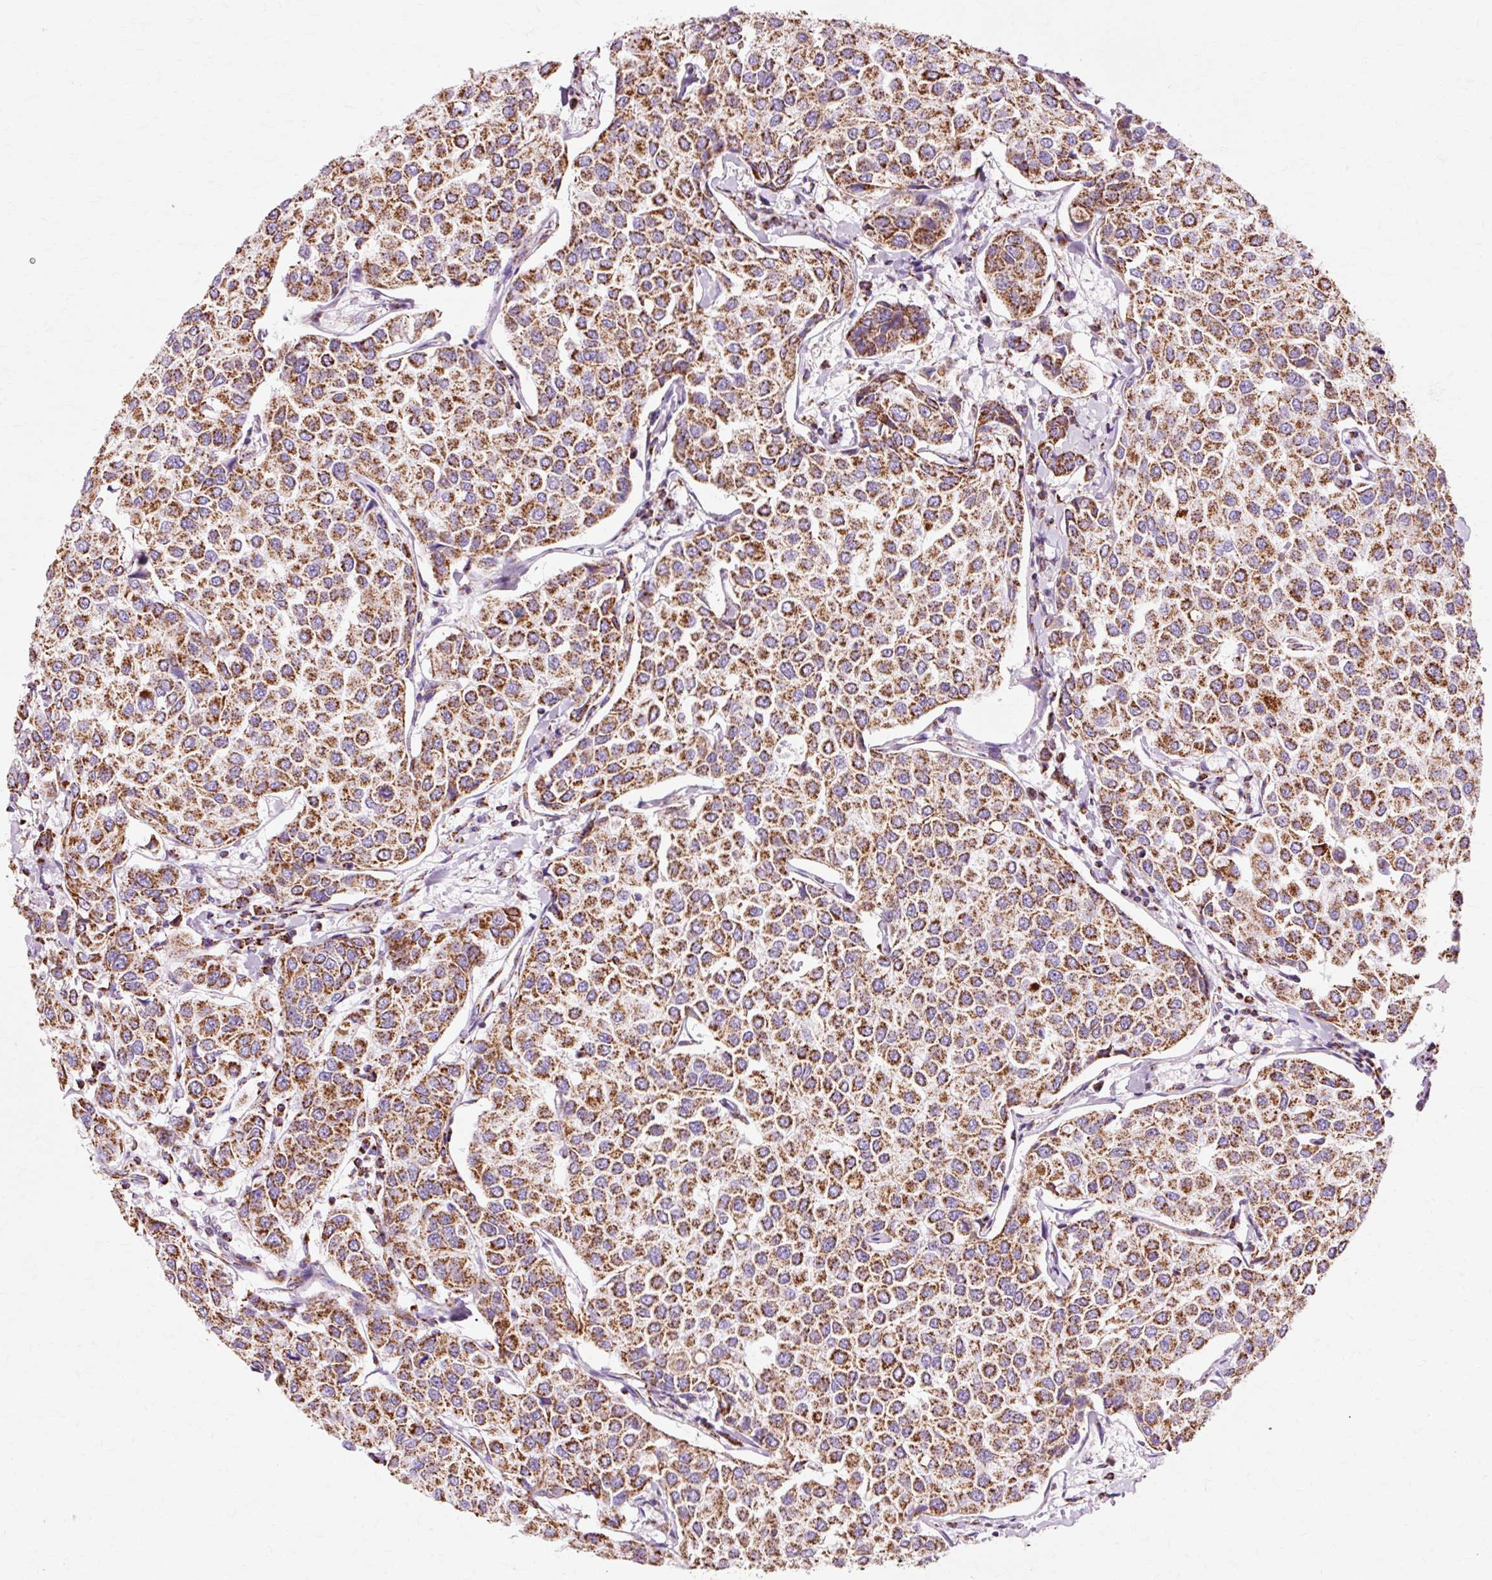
{"staining": {"intensity": "strong", "quantity": ">75%", "location": "cytoplasmic/membranous"}, "tissue": "breast cancer", "cell_type": "Tumor cells", "image_type": "cancer", "snomed": [{"axis": "morphology", "description": "Duct carcinoma"}, {"axis": "topography", "description": "Breast"}], "caption": "This is an image of immunohistochemistry staining of breast cancer (intraductal carcinoma), which shows strong expression in the cytoplasmic/membranous of tumor cells.", "gene": "ATP5PO", "patient": {"sex": "female", "age": 55}}